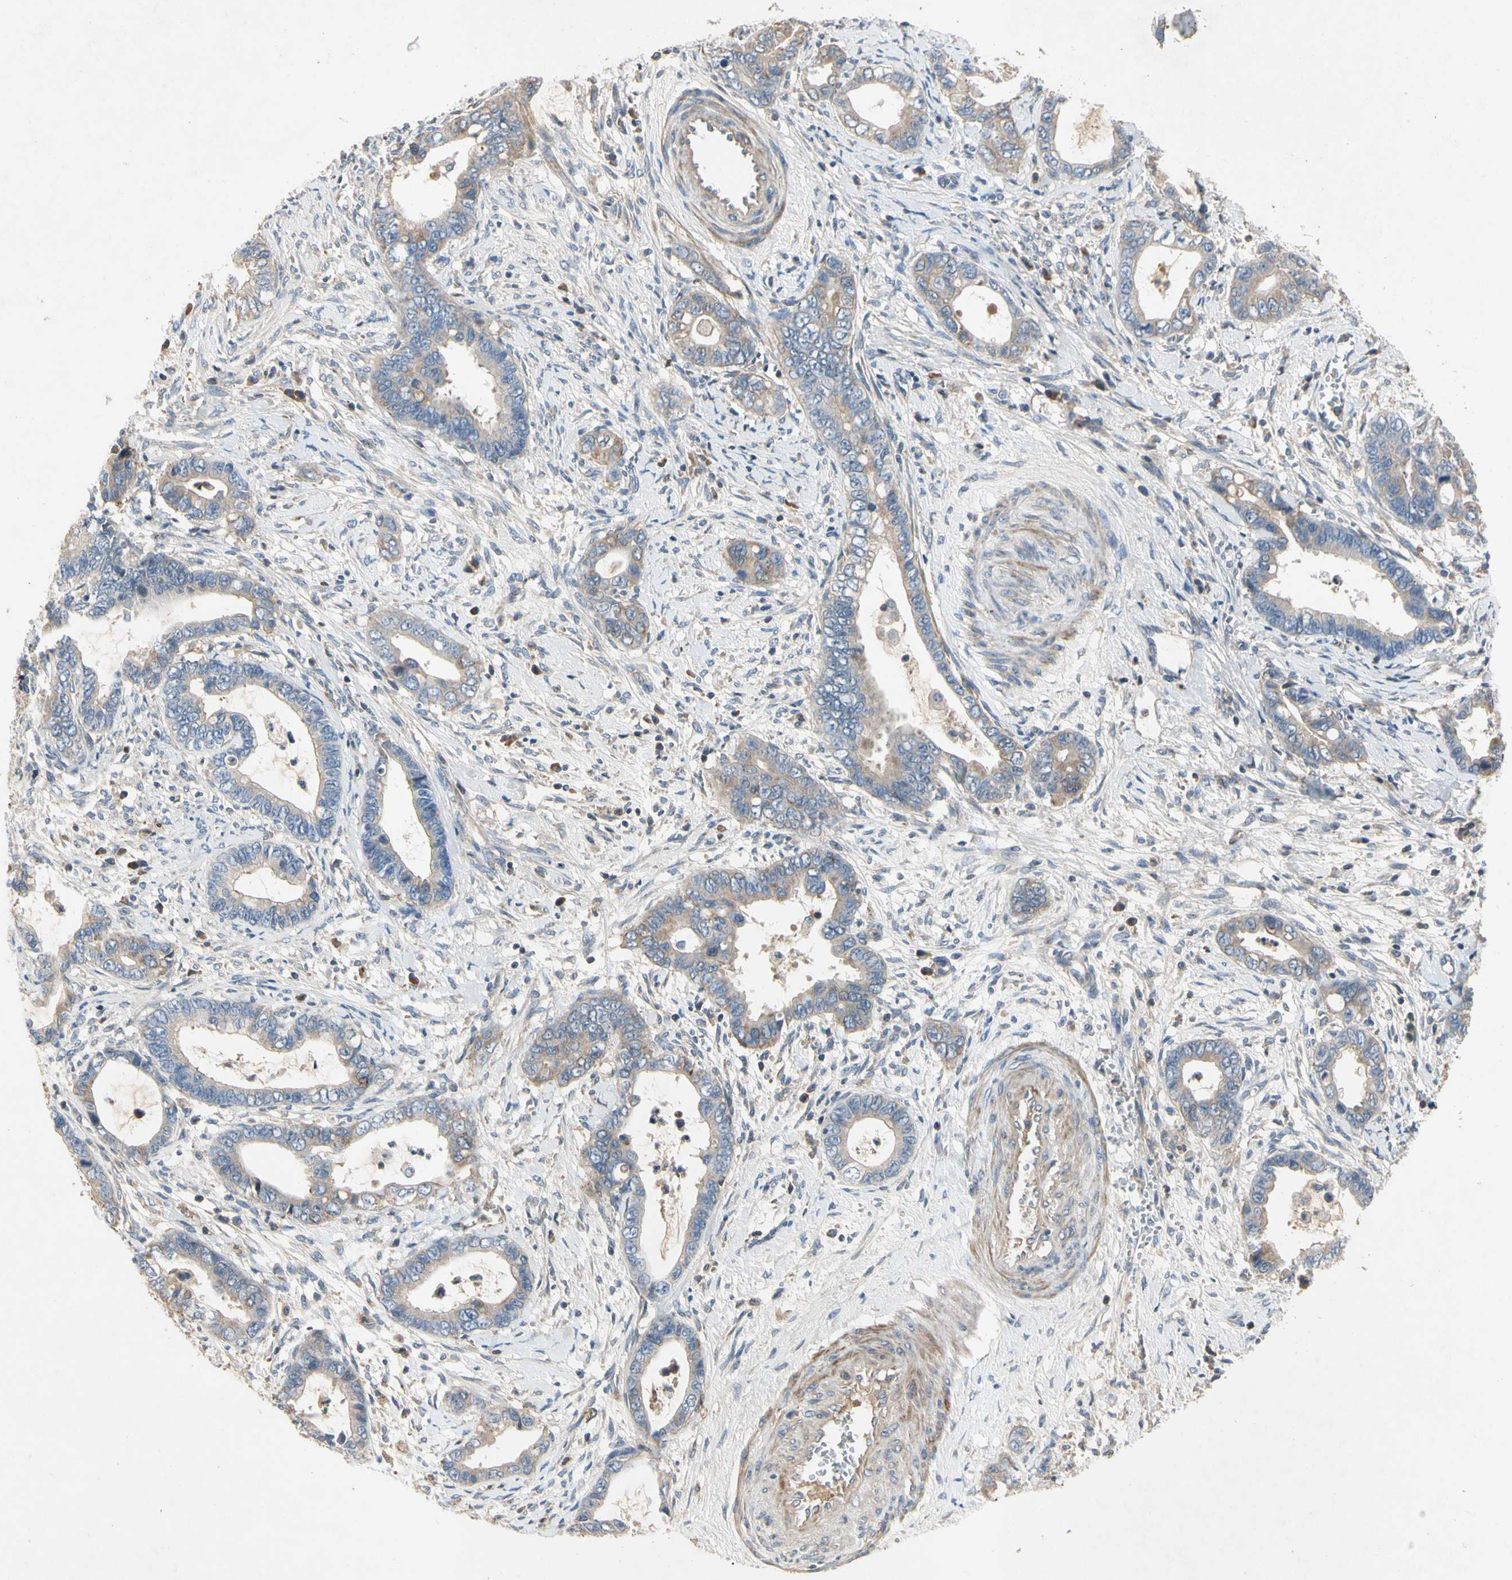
{"staining": {"intensity": "weak", "quantity": "<25%", "location": "cytoplasmic/membranous"}, "tissue": "cervical cancer", "cell_type": "Tumor cells", "image_type": "cancer", "snomed": [{"axis": "morphology", "description": "Adenocarcinoma, NOS"}, {"axis": "topography", "description": "Cervix"}], "caption": "An immunohistochemistry micrograph of cervical cancer is shown. There is no staining in tumor cells of cervical cancer.", "gene": "CRTAC1", "patient": {"sex": "female", "age": 44}}